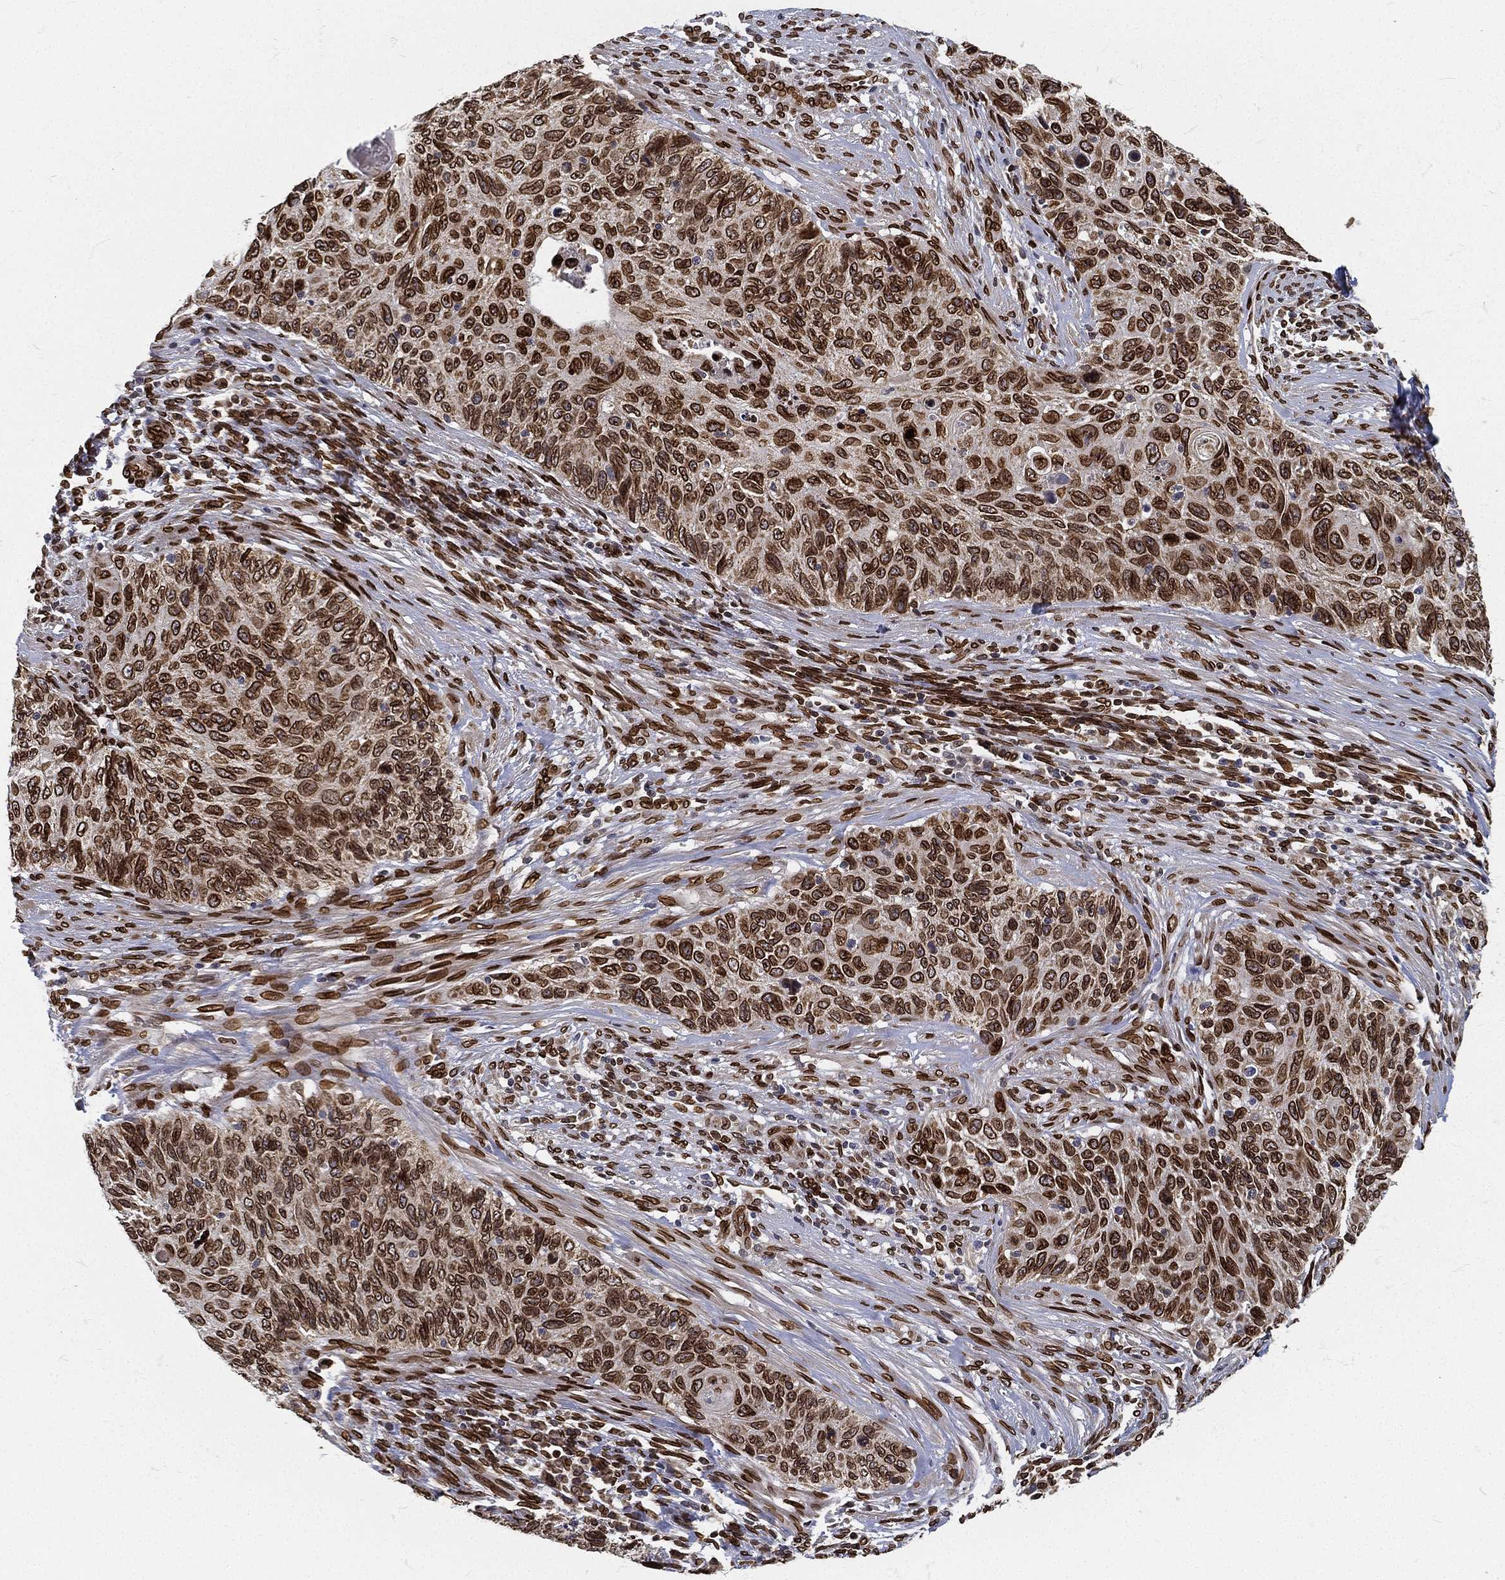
{"staining": {"intensity": "strong", "quantity": ">75%", "location": "cytoplasmic/membranous,nuclear"}, "tissue": "cervical cancer", "cell_type": "Tumor cells", "image_type": "cancer", "snomed": [{"axis": "morphology", "description": "Squamous cell carcinoma, NOS"}, {"axis": "topography", "description": "Cervix"}], "caption": "Human squamous cell carcinoma (cervical) stained with a protein marker reveals strong staining in tumor cells.", "gene": "PALB2", "patient": {"sex": "female", "age": 70}}